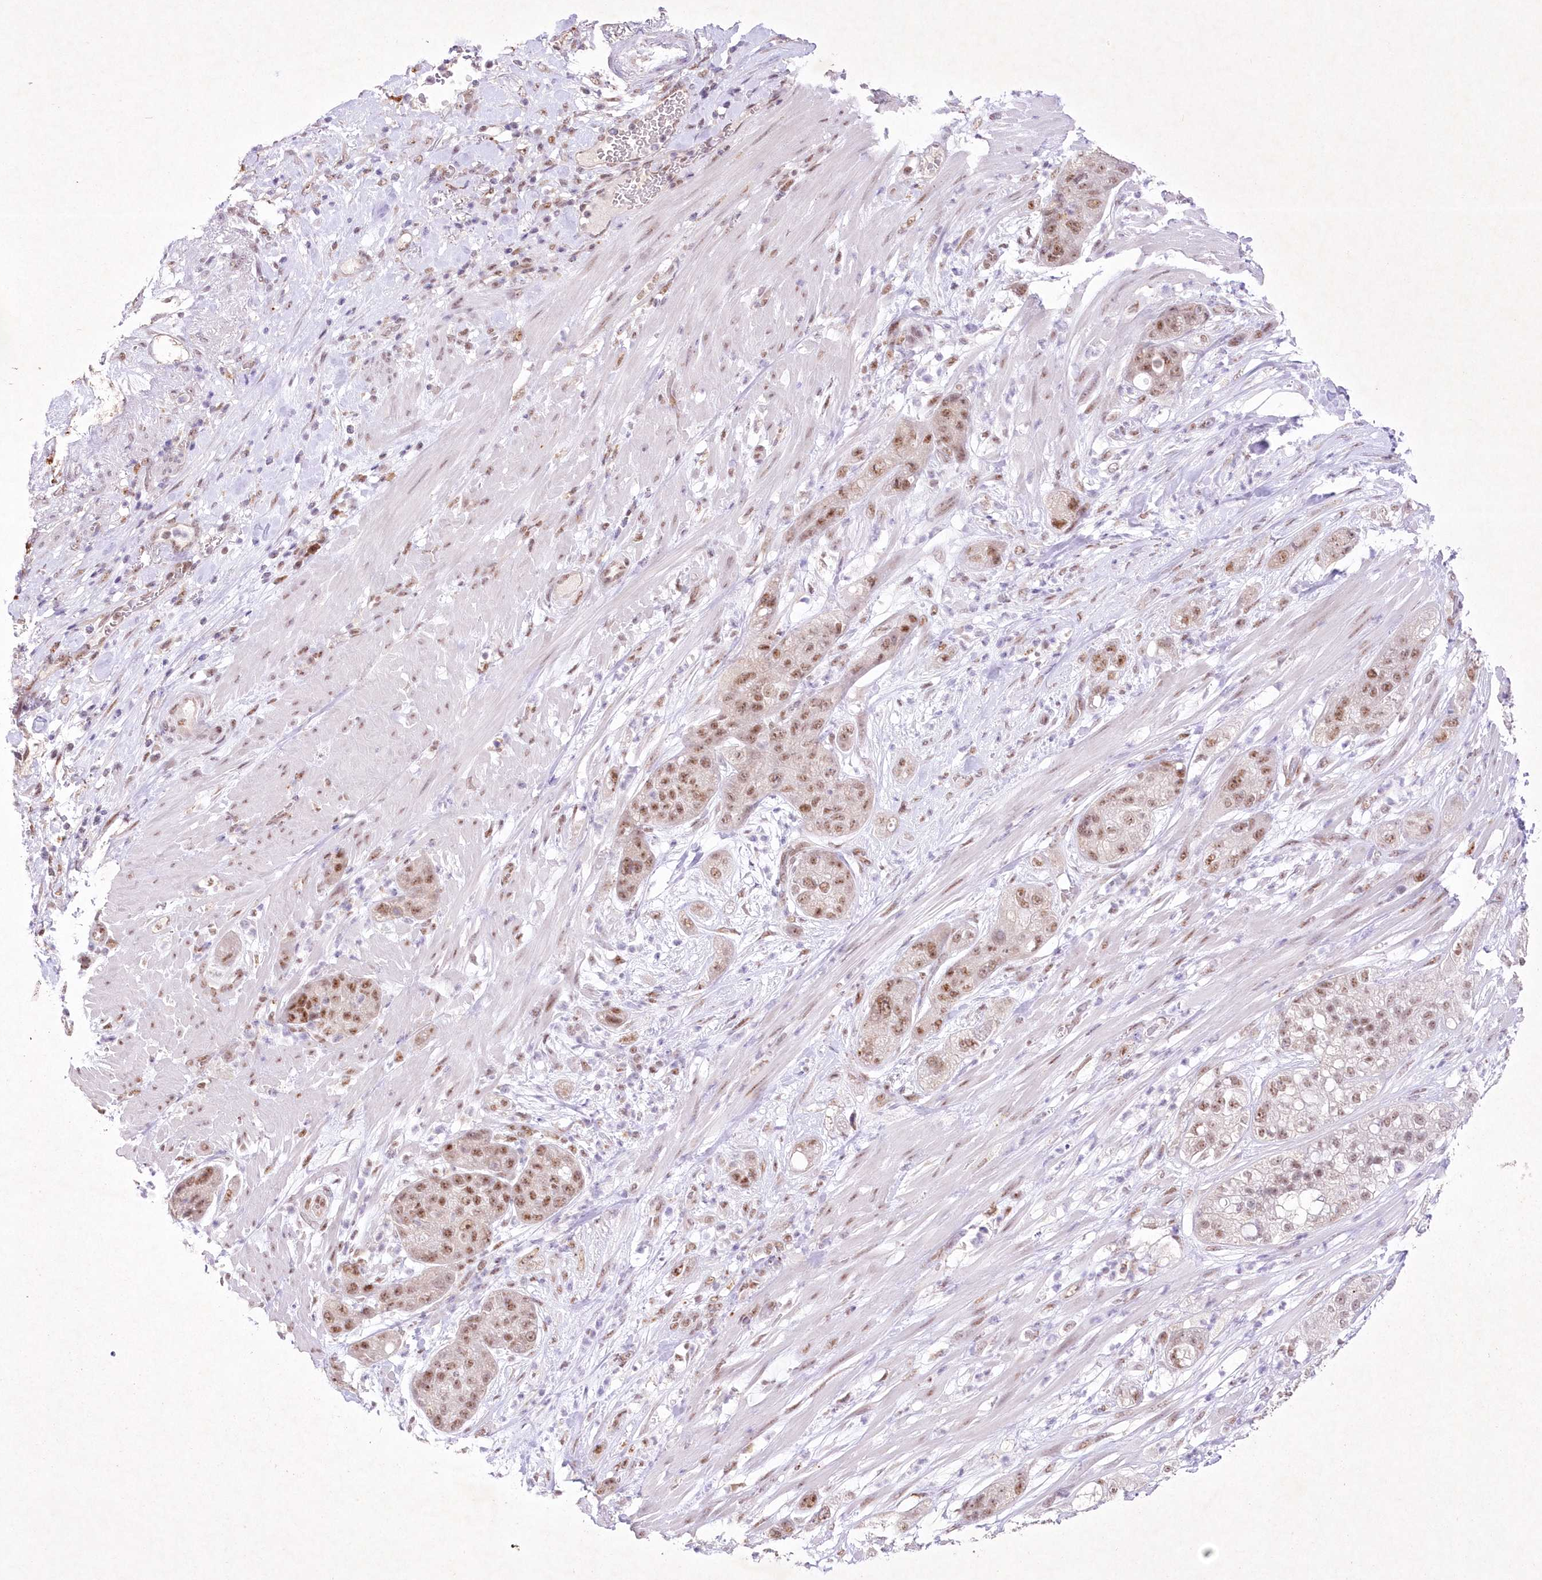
{"staining": {"intensity": "moderate", "quantity": ">75%", "location": "nuclear"}, "tissue": "pancreatic cancer", "cell_type": "Tumor cells", "image_type": "cancer", "snomed": [{"axis": "morphology", "description": "Adenocarcinoma, NOS"}, {"axis": "topography", "description": "Pancreas"}], "caption": "Pancreatic cancer (adenocarcinoma) stained for a protein (brown) displays moderate nuclear positive positivity in approximately >75% of tumor cells.", "gene": "RBM27", "patient": {"sex": "female", "age": 78}}